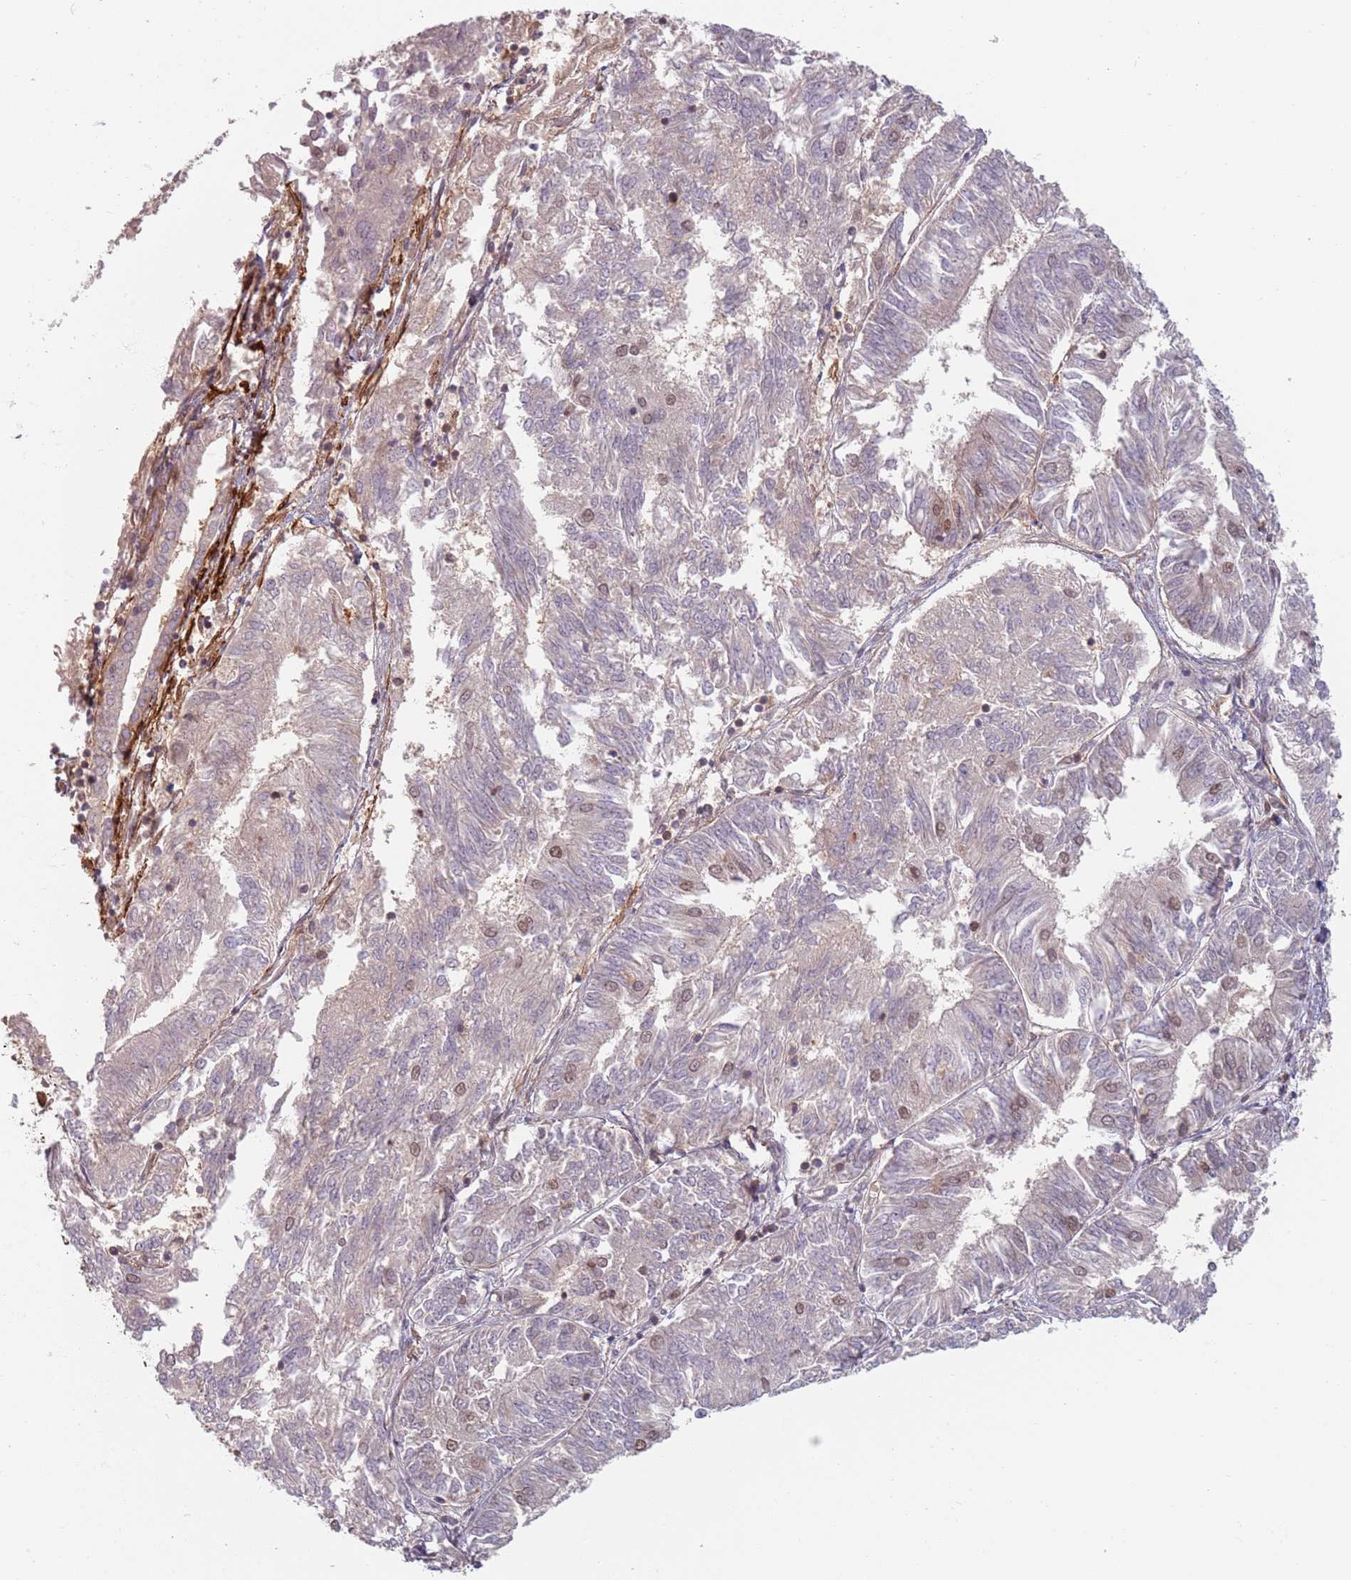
{"staining": {"intensity": "weak", "quantity": "<25%", "location": "nuclear"}, "tissue": "endometrial cancer", "cell_type": "Tumor cells", "image_type": "cancer", "snomed": [{"axis": "morphology", "description": "Adenocarcinoma, NOS"}, {"axis": "topography", "description": "Endometrium"}], "caption": "Human endometrial cancer stained for a protein using immunohistochemistry (IHC) reveals no expression in tumor cells.", "gene": "NUP50", "patient": {"sex": "female", "age": 58}}